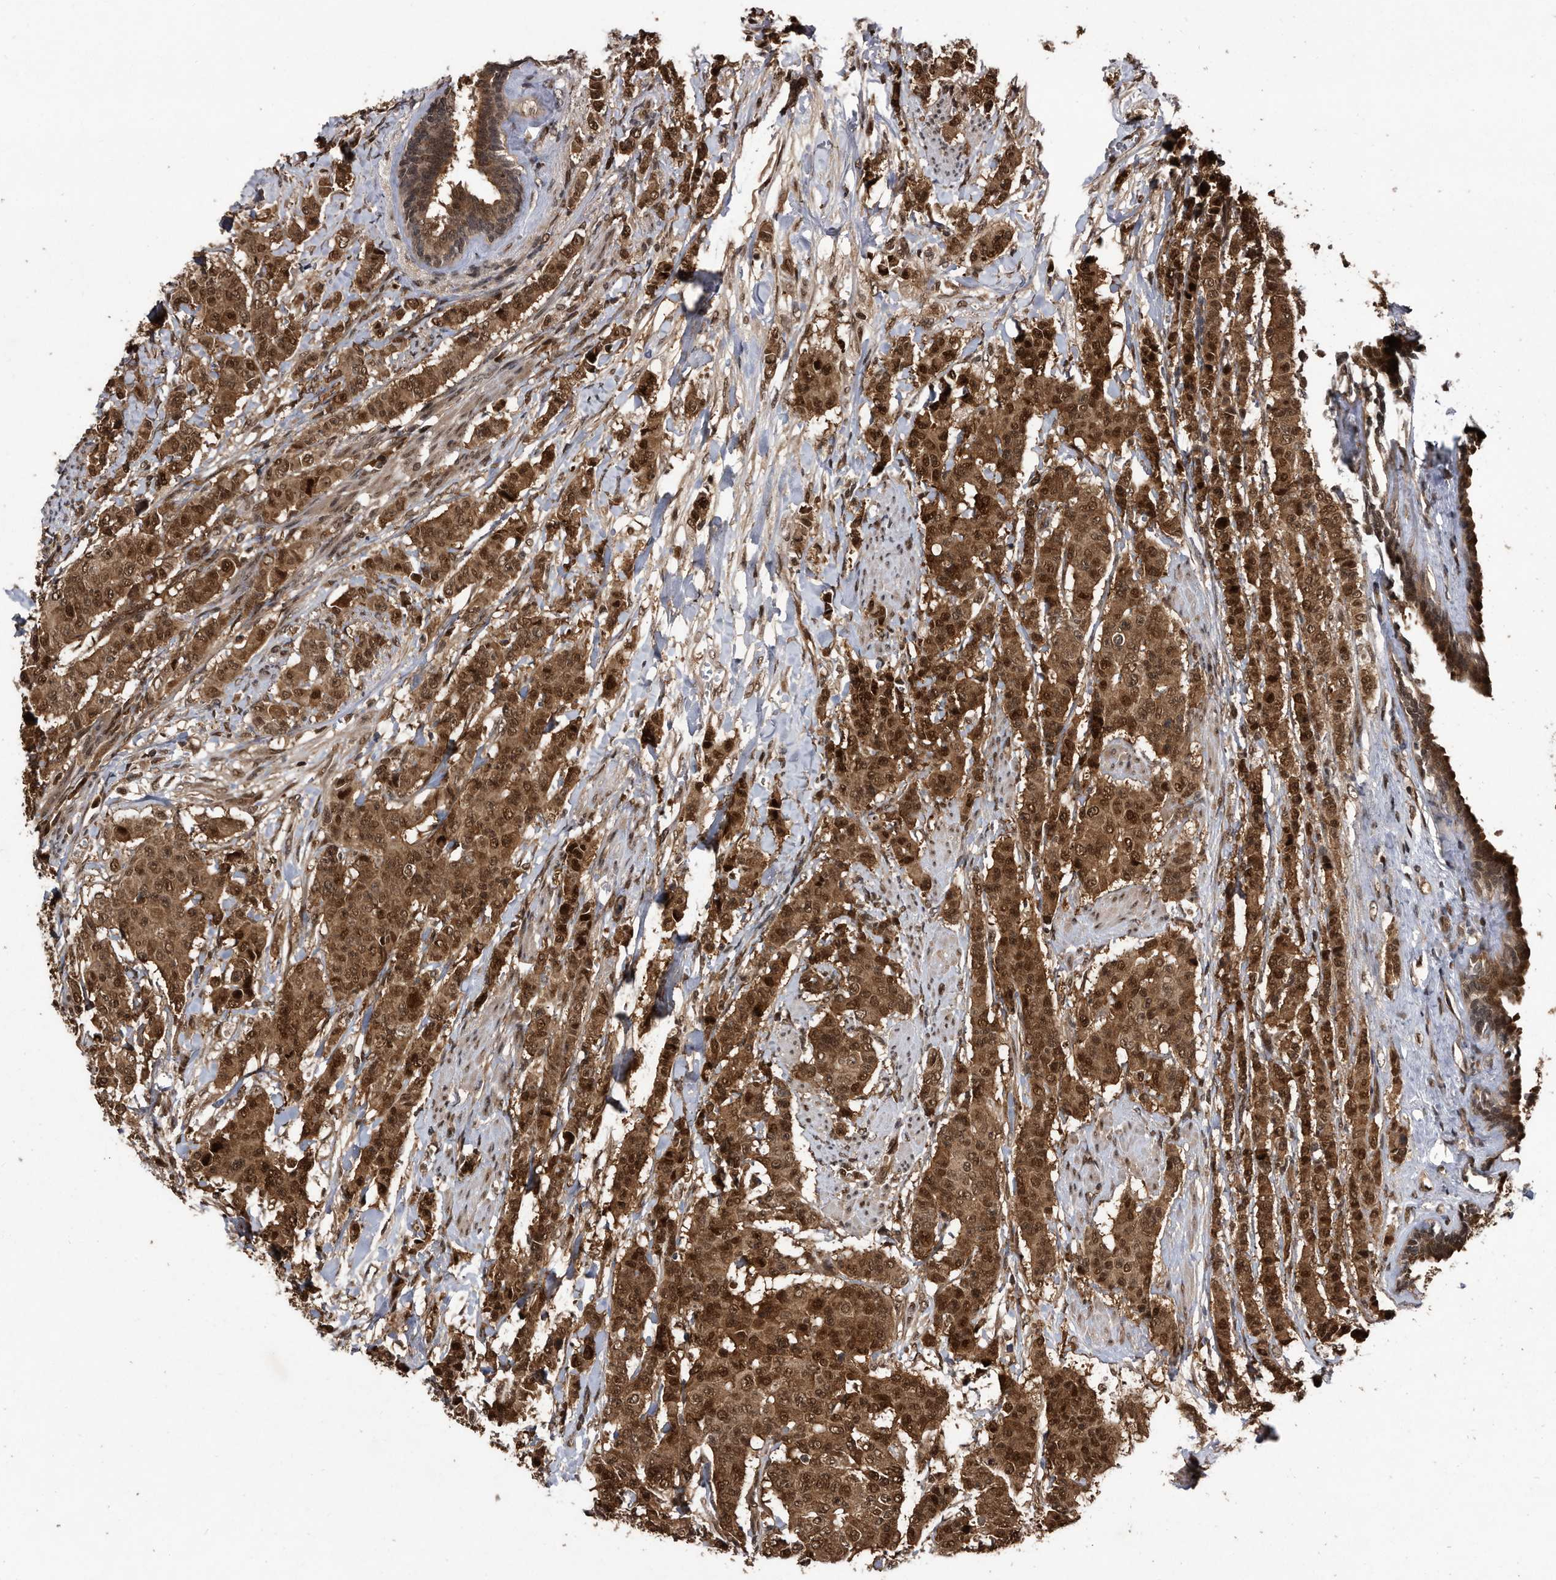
{"staining": {"intensity": "strong", "quantity": ">75%", "location": "cytoplasmic/membranous,nuclear"}, "tissue": "breast cancer", "cell_type": "Tumor cells", "image_type": "cancer", "snomed": [{"axis": "morphology", "description": "Duct carcinoma"}, {"axis": "topography", "description": "Breast"}], "caption": "Approximately >75% of tumor cells in breast intraductal carcinoma reveal strong cytoplasmic/membranous and nuclear protein positivity as visualized by brown immunohistochemical staining.", "gene": "RAD23B", "patient": {"sex": "female", "age": 40}}